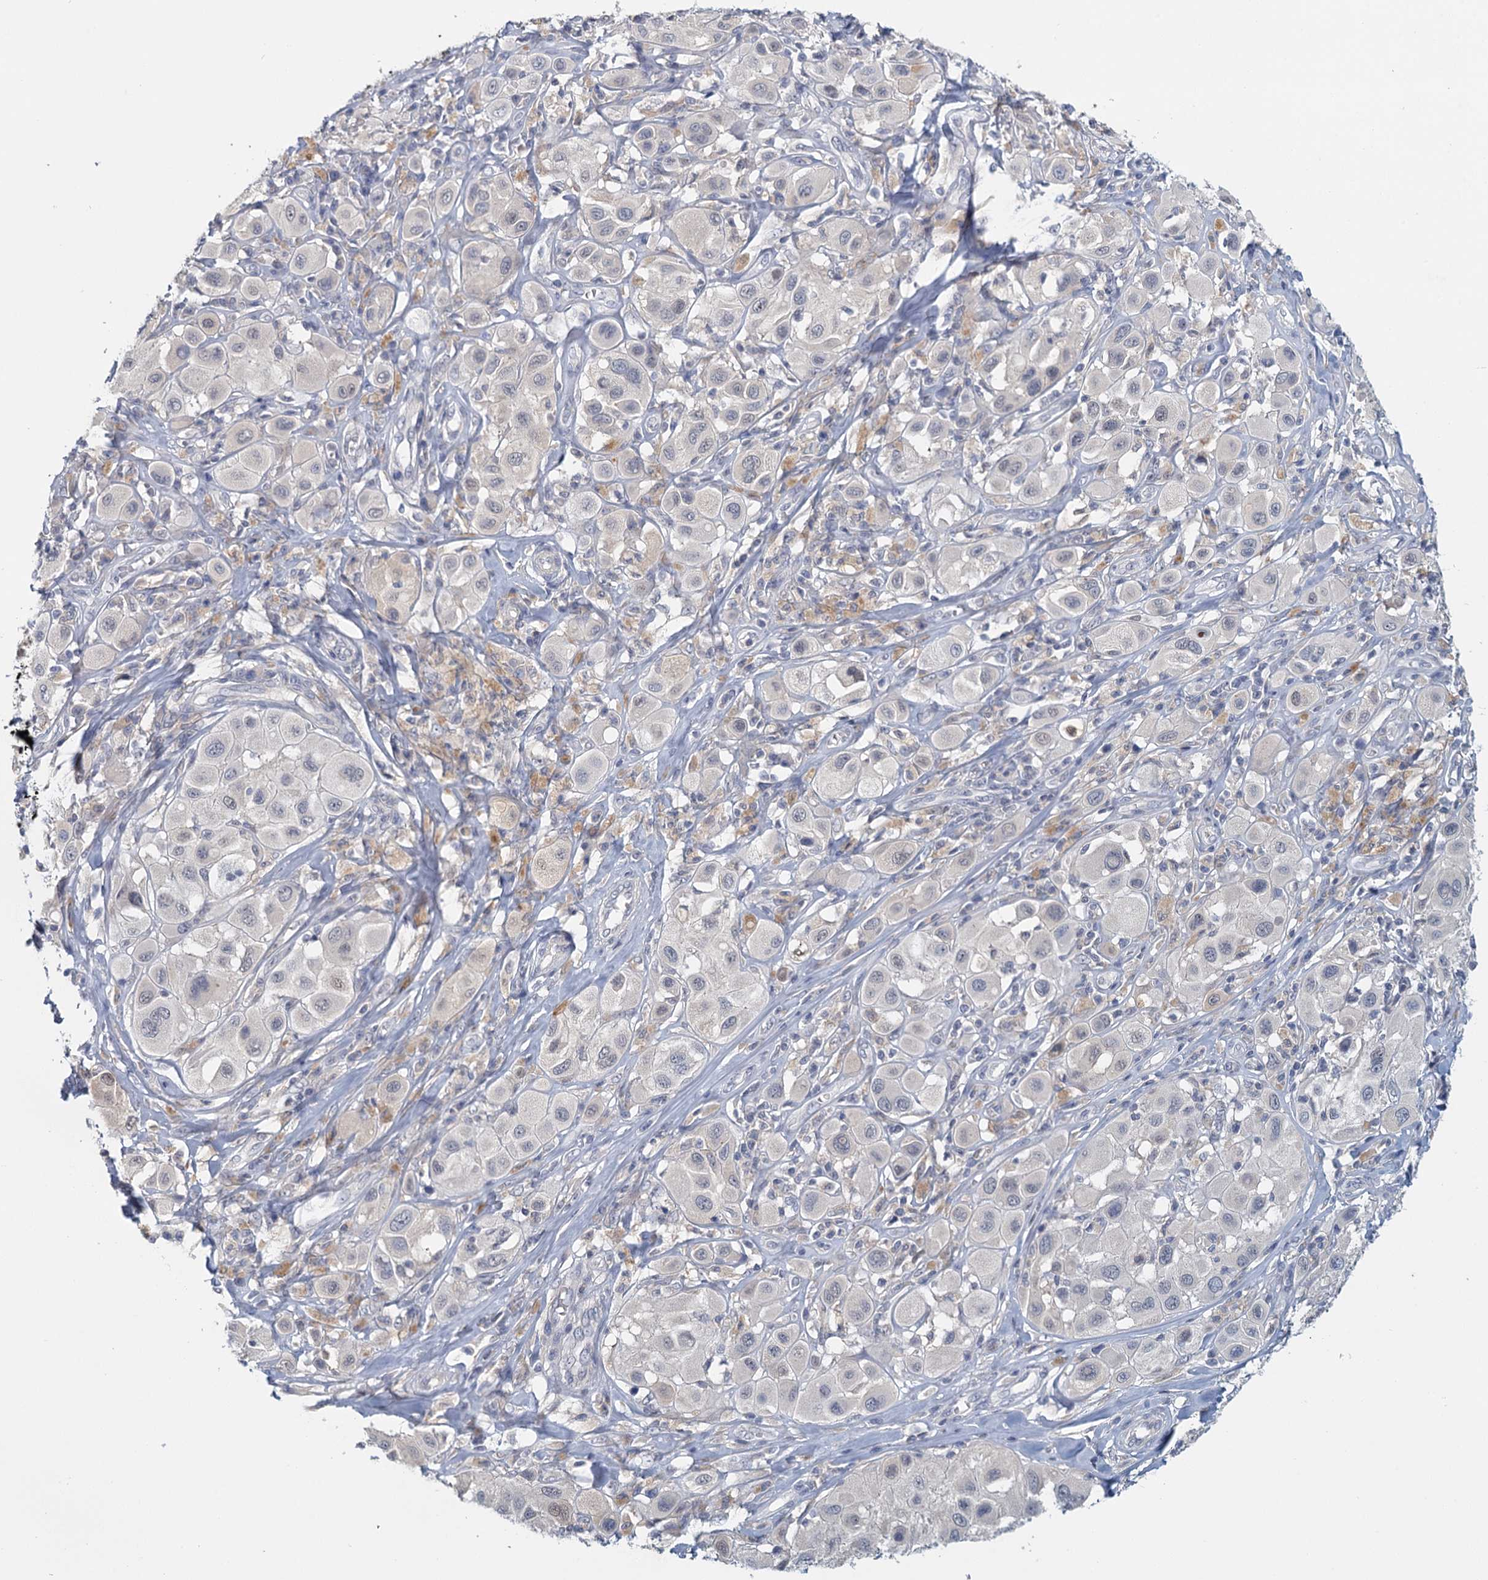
{"staining": {"intensity": "negative", "quantity": "none", "location": "none"}, "tissue": "melanoma", "cell_type": "Tumor cells", "image_type": "cancer", "snomed": [{"axis": "morphology", "description": "Malignant melanoma, Metastatic site"}, {"axis": "topography", "description": "Skin"}], "caption": "This is an immunohistochemistry image of malignant melanoma (metastatic site). There is no expression in tumor cells.", "gene": "MYO7B", "patient": {"sex": "male", "age": 41}}